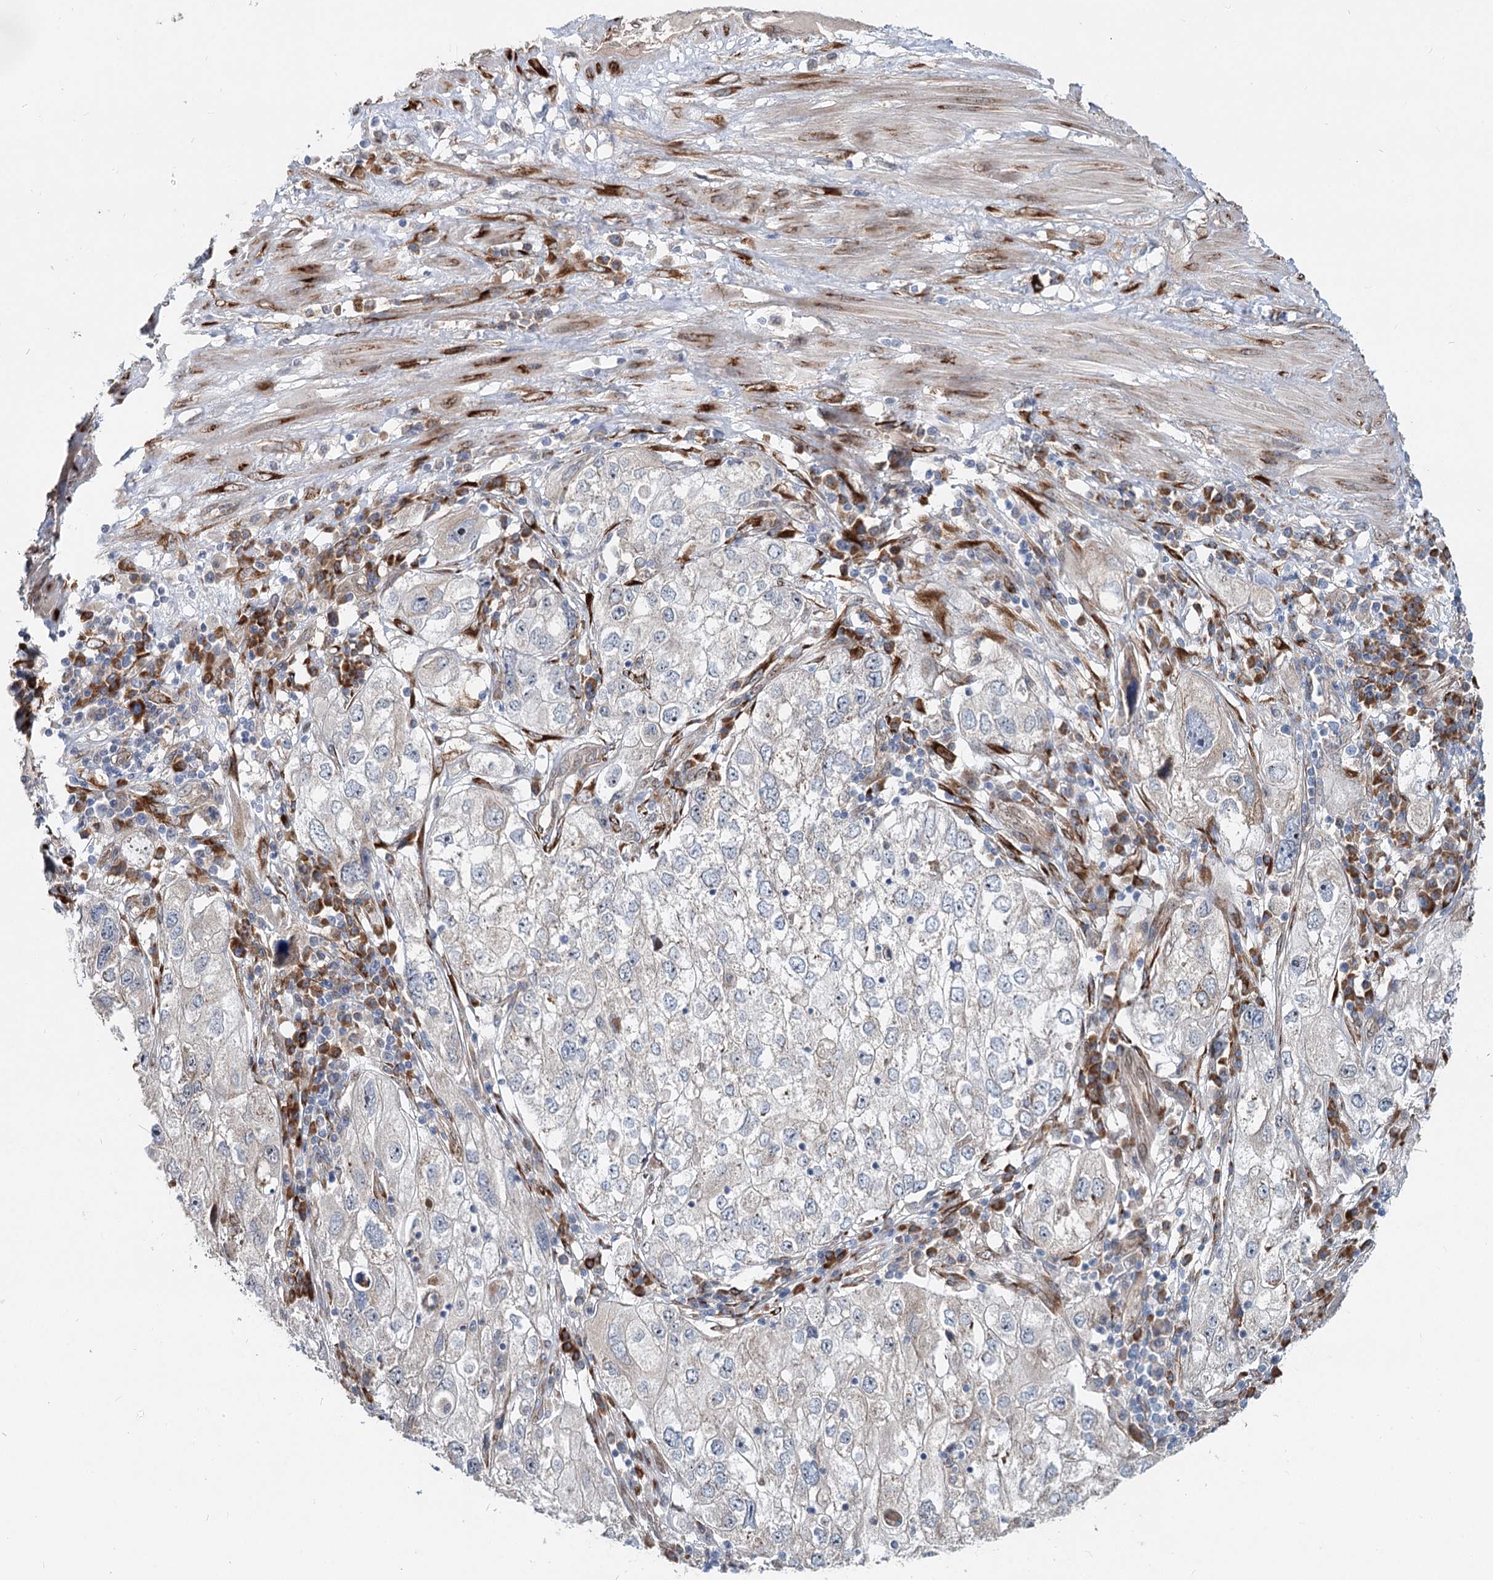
{"staining": {"intensity": "negative", "quantity": "none", "location": "none"}, "tissue": "endometrial cancer", "cell_type": "Tumor cells", "image_type": "cancer", "snomed": [{"axis": "morphology", "description": "Adenocarcinoma, NOS"}, {"axis": "topography", "description": "Endometrium"}], "caption": "Endometrial cancer was stained to show a protein in brown. There is no significant expression in tumor cells.", "gene": "SPART", "patient": {"sex": "female", "age": 49}}